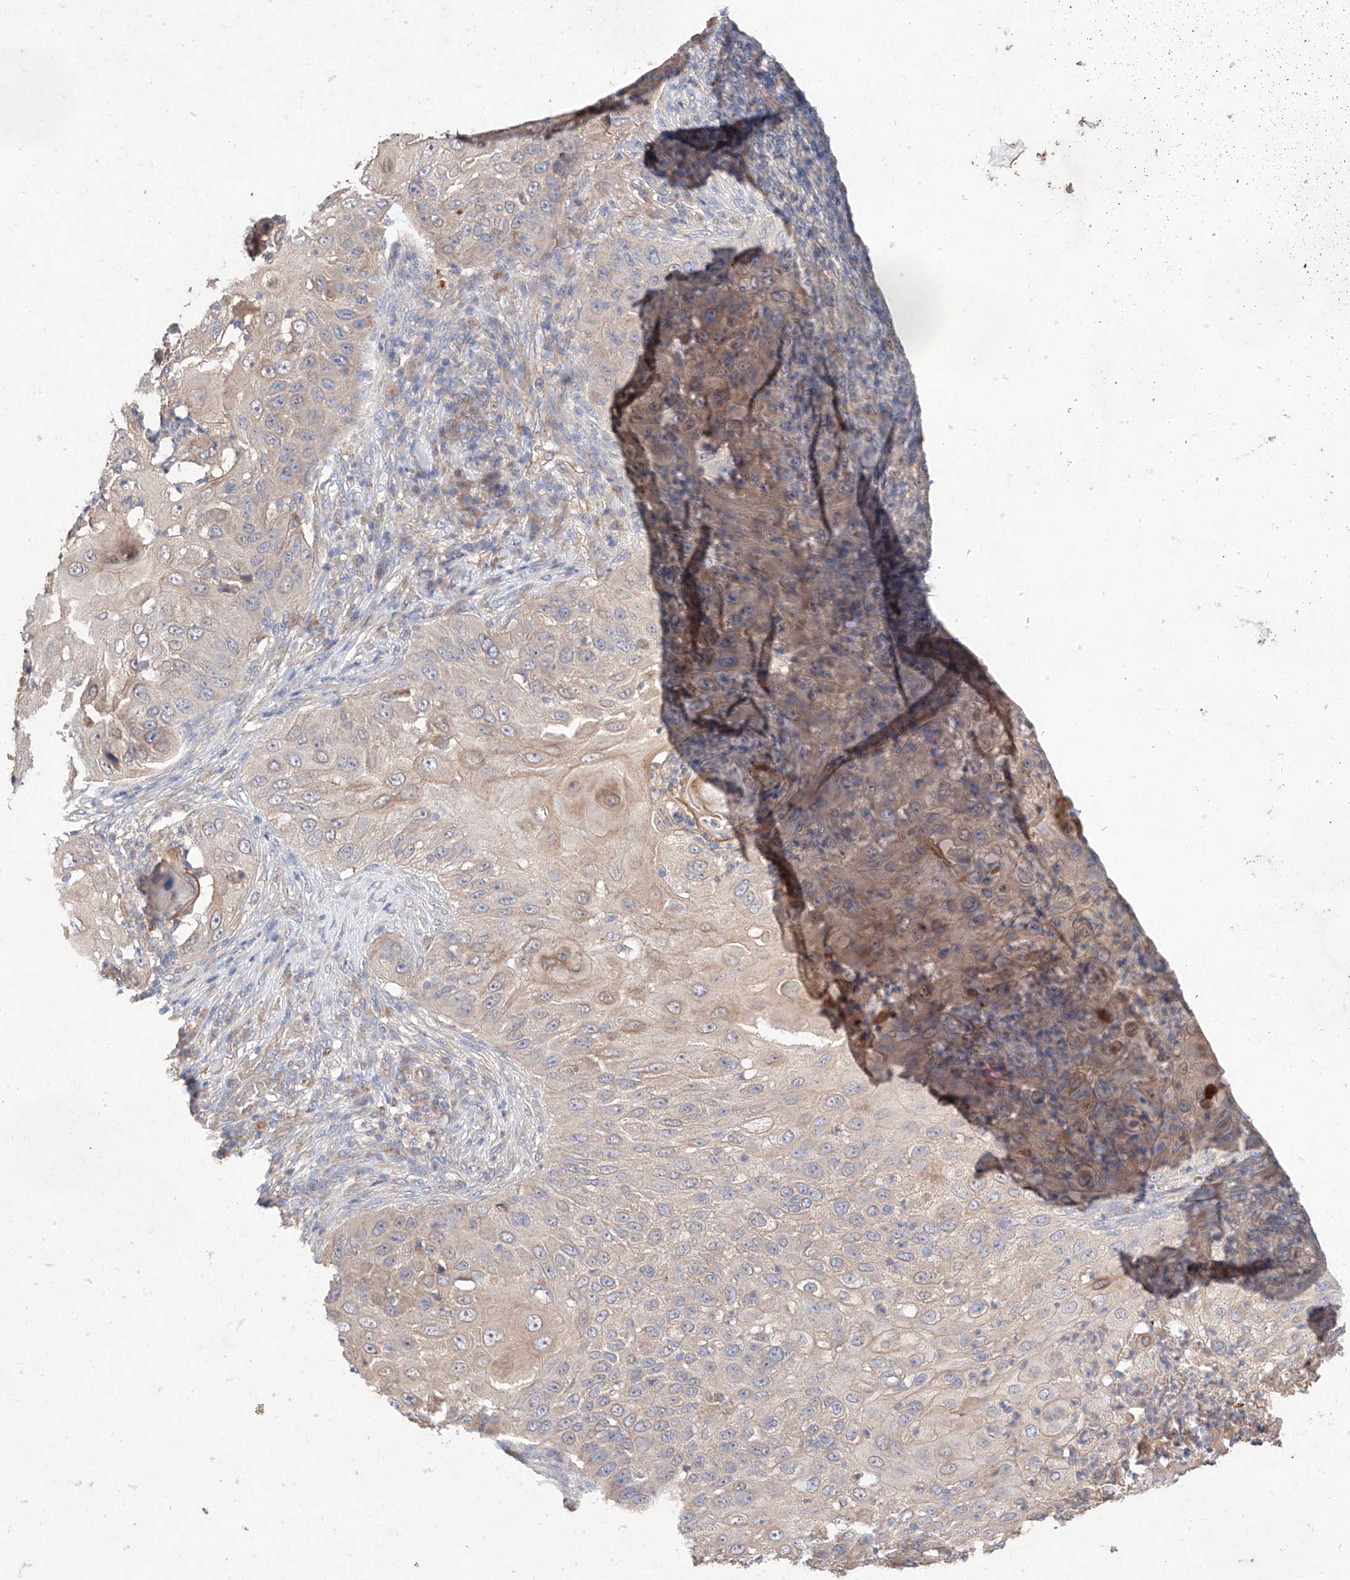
{"staining": {"intensity": "moderate", "quantity": "<25%", "location": "cytoplasmic/membranous"}, "tissue": "skin cancer", "cell_type": "Tumor cells", "image_type": "cancer", "snomed": [{"axis": "morphology", "description": "Squamous cell carcinoma, NOS"}, {"axis": "topography", "description": "Skin"}], "caption": "Protein expression by IHC exhibits moderate cytoplasmic/membranous expression in approximately <25% of tumor cells in skin squamous cell carcinoma. (brown staining indicates protein expression, while blue staining denotes nuclei).", "gene": "C6orf62", "patient": {"sex": "female", "age": 44}}